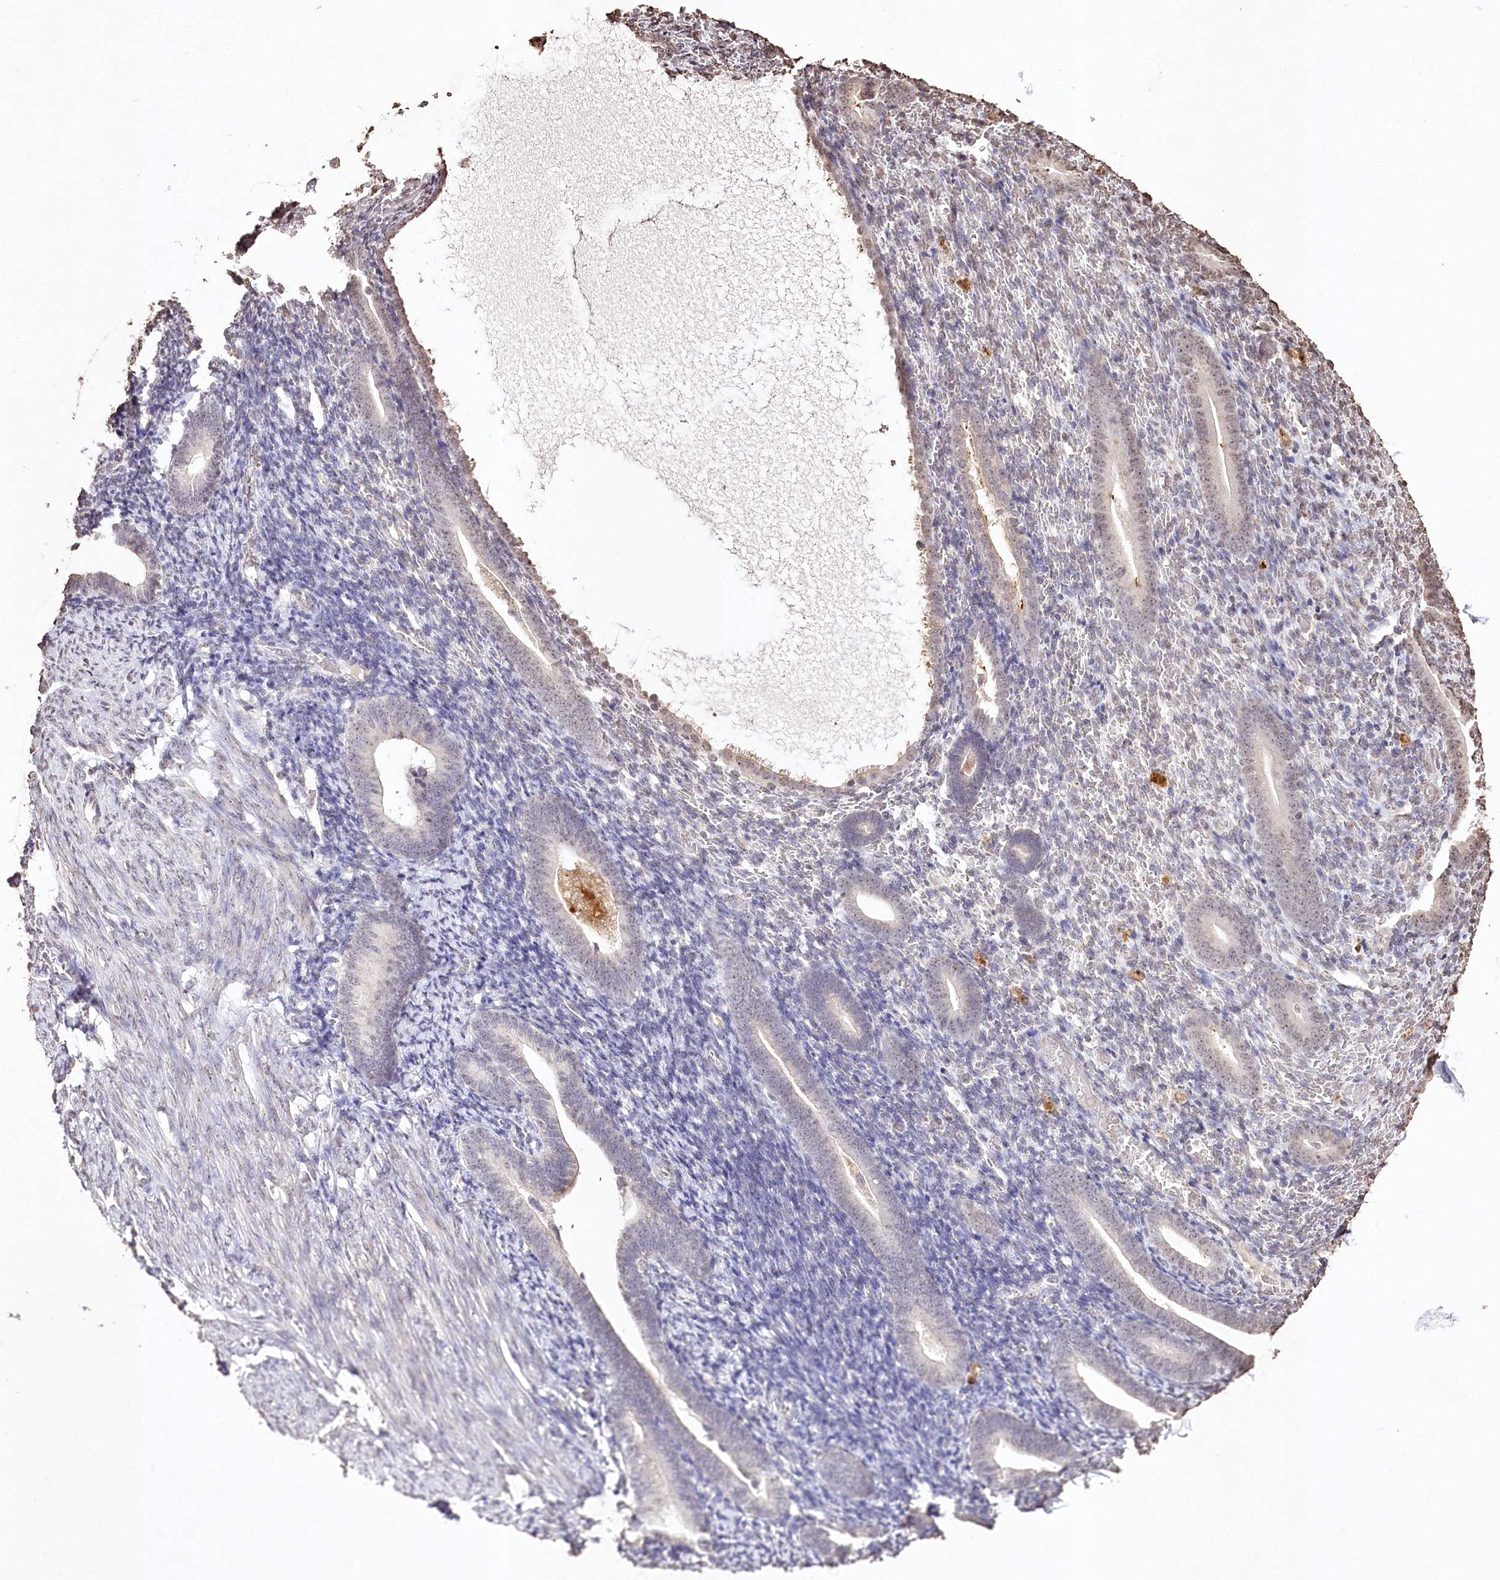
{"staining": {"intensity": "negative", "quantity": "none", "location": "none"}, "tissue": "endometrium", "cell_type": "Cells in endometrial stroma", "image_type": "normal", "snomed": [{"axis": "morphology", "description": "Normal tissue, NOS"}, {"axis": "topography", "description": "Endometrium"}], "caption": "A high-resolution image shows immunohistochemistry (IHC) staining of benign endometrium, which shows no significant expression in cells in endometrial stroma. (Brightfield microscopy of DAB (3,3'-diaminobenzidine) IHC at high magnification).", "gene": "DMXL1", "patient": {"sex": "female", "age": 51}}